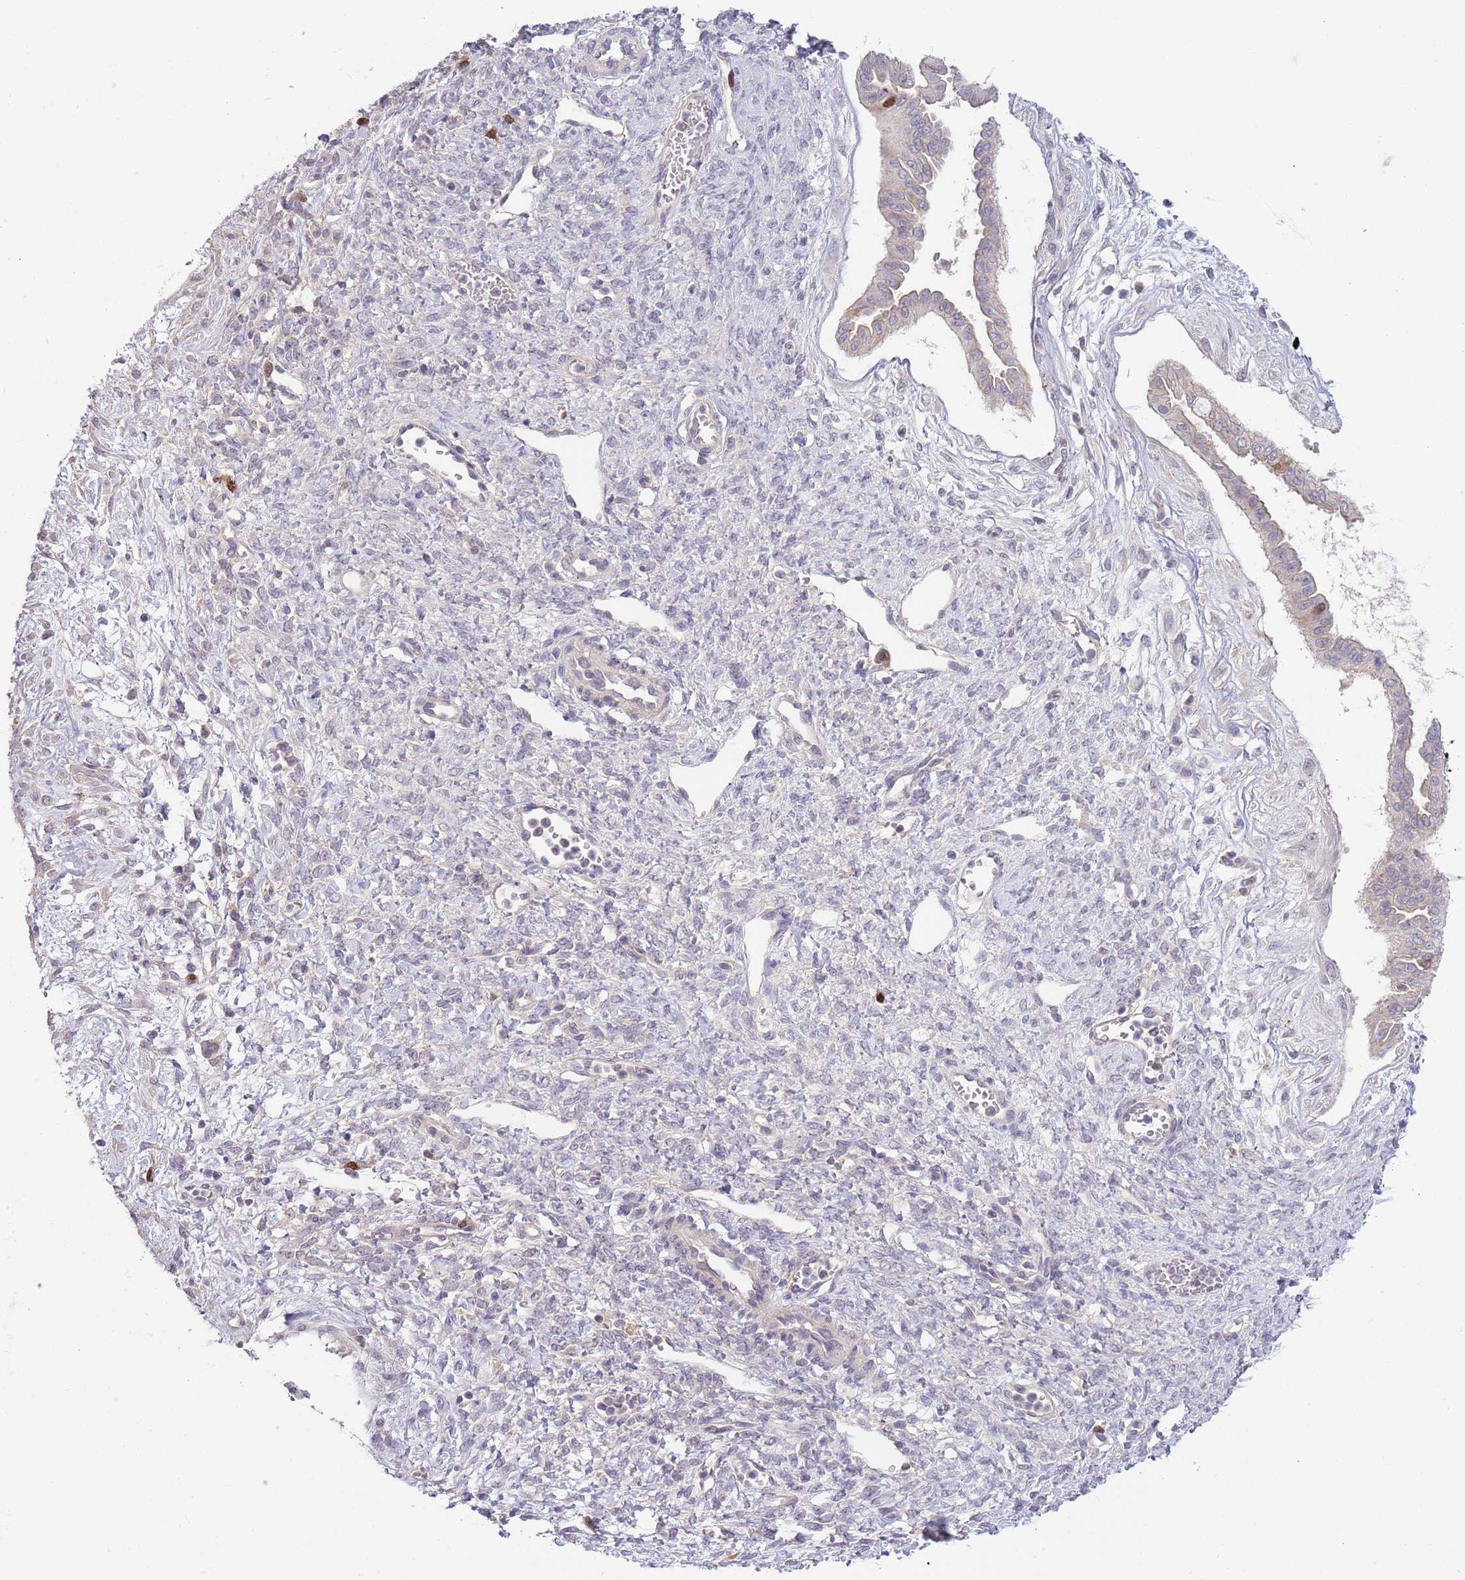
{"staining": {"intensity": "moderate", "quantity": "<25%", "location": "nuclear"}, "tissue": "ovarian cancer", "cell_type": "Tumor cells", "image_type": "cancer", "snomed": [{"axis": "morphology", "description": "Cystadenocarcinoma, mucinous, NOS"}, {"axis": "topography", "description": "Ovary"}], "caption": "Tumor cells reveal moderate nuclear positivity in about <25% of cells in mucinous cystadenocarcinoma (ovarian).", "gene": "PIMREG", "patient": {"sex": "female", "age": 73}}